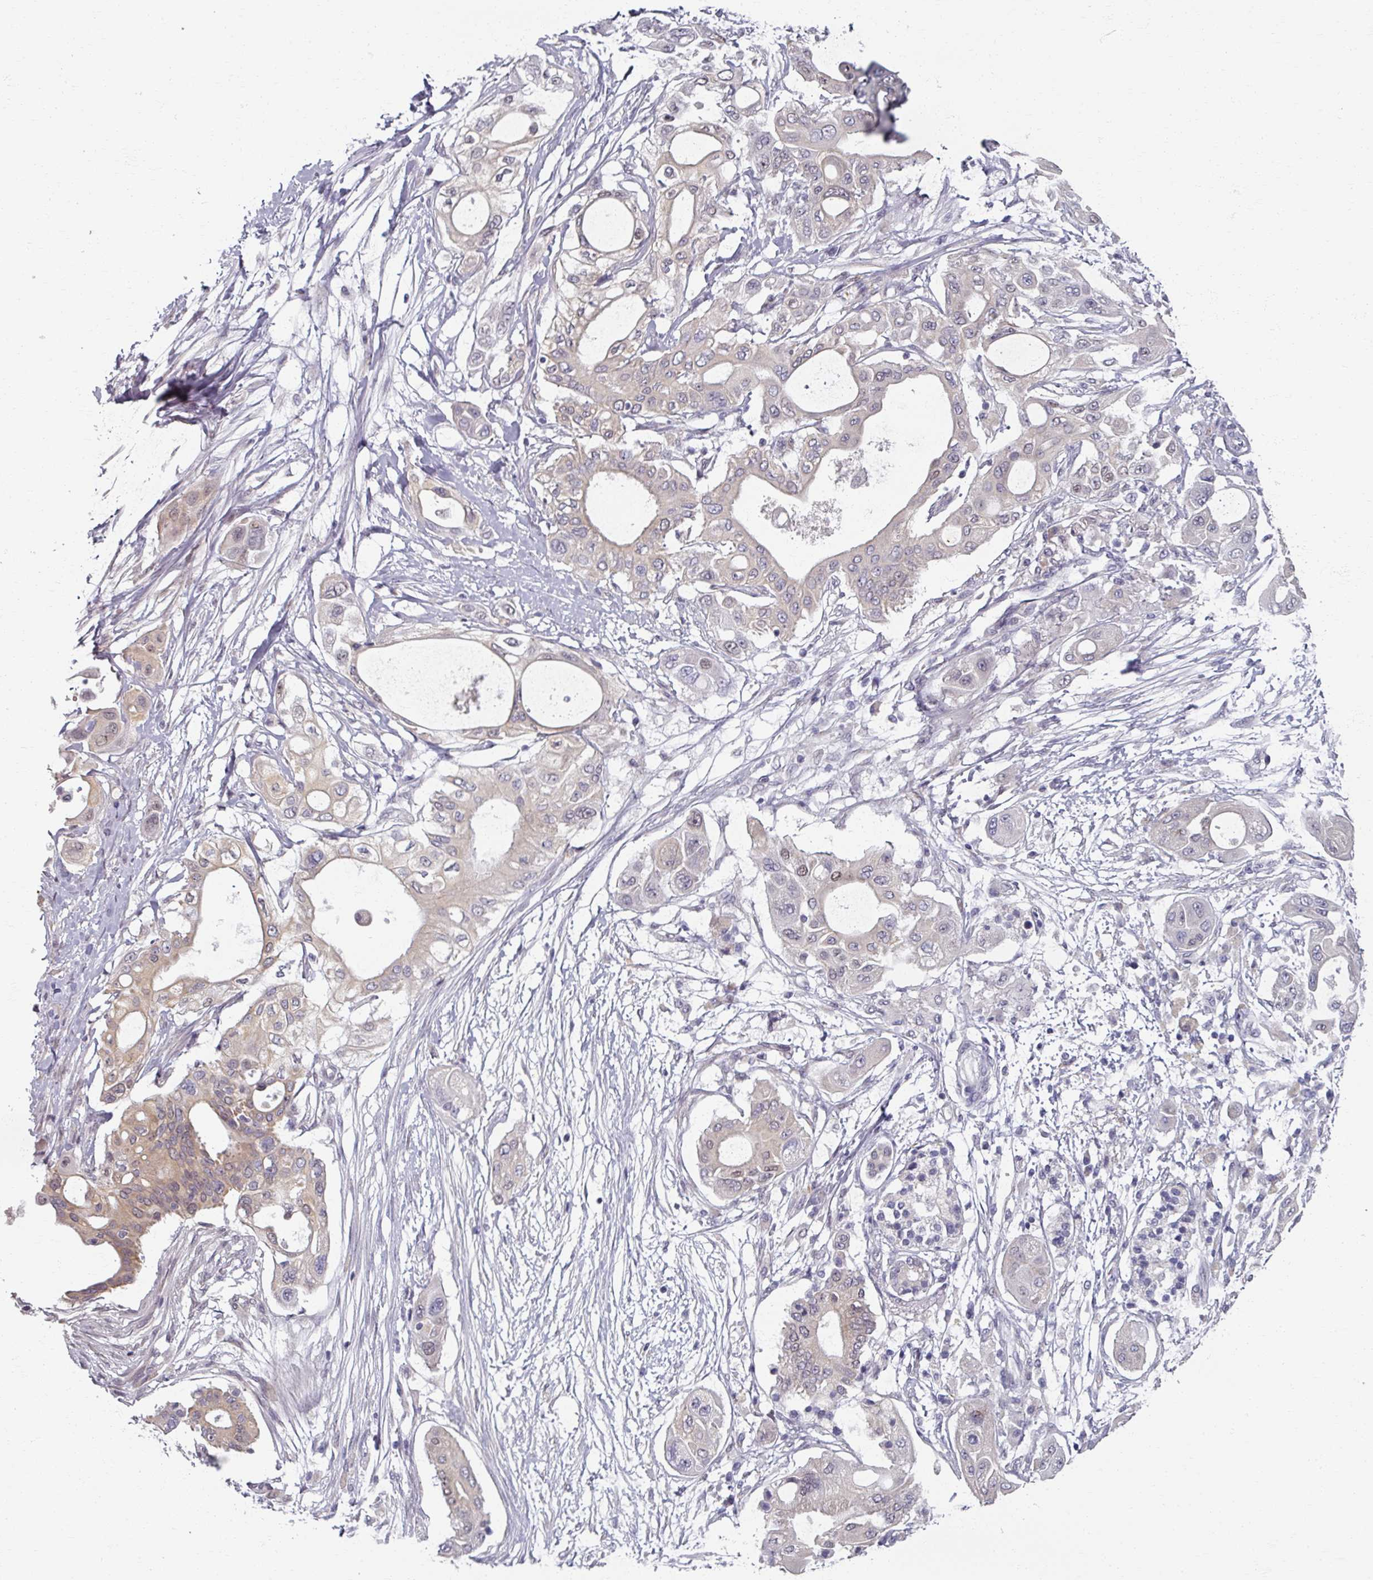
{"staining": {"intensity": "weak", "quantity": "25%-75%", "location": "cytoplasmic/membranous,nuclear"}, "tissue": "pancreatic cancer", "cell_type": "Tumor cells", "image_type": "cancer", "snomed": [{"axis": "morphology", "description": "Adenocarcinoma, NOS"}, {"axis": "topography", "description": "Pancreas"}], "caption": "Pancreatic cancer (adenocarcinoma) tissue exhibits weak cytoplasmic/membranous and nuclear positivity in about 25%-75% of tumor cells", "gene": "RIPOR3", "patient": {"sex": "male", "age": 68}}